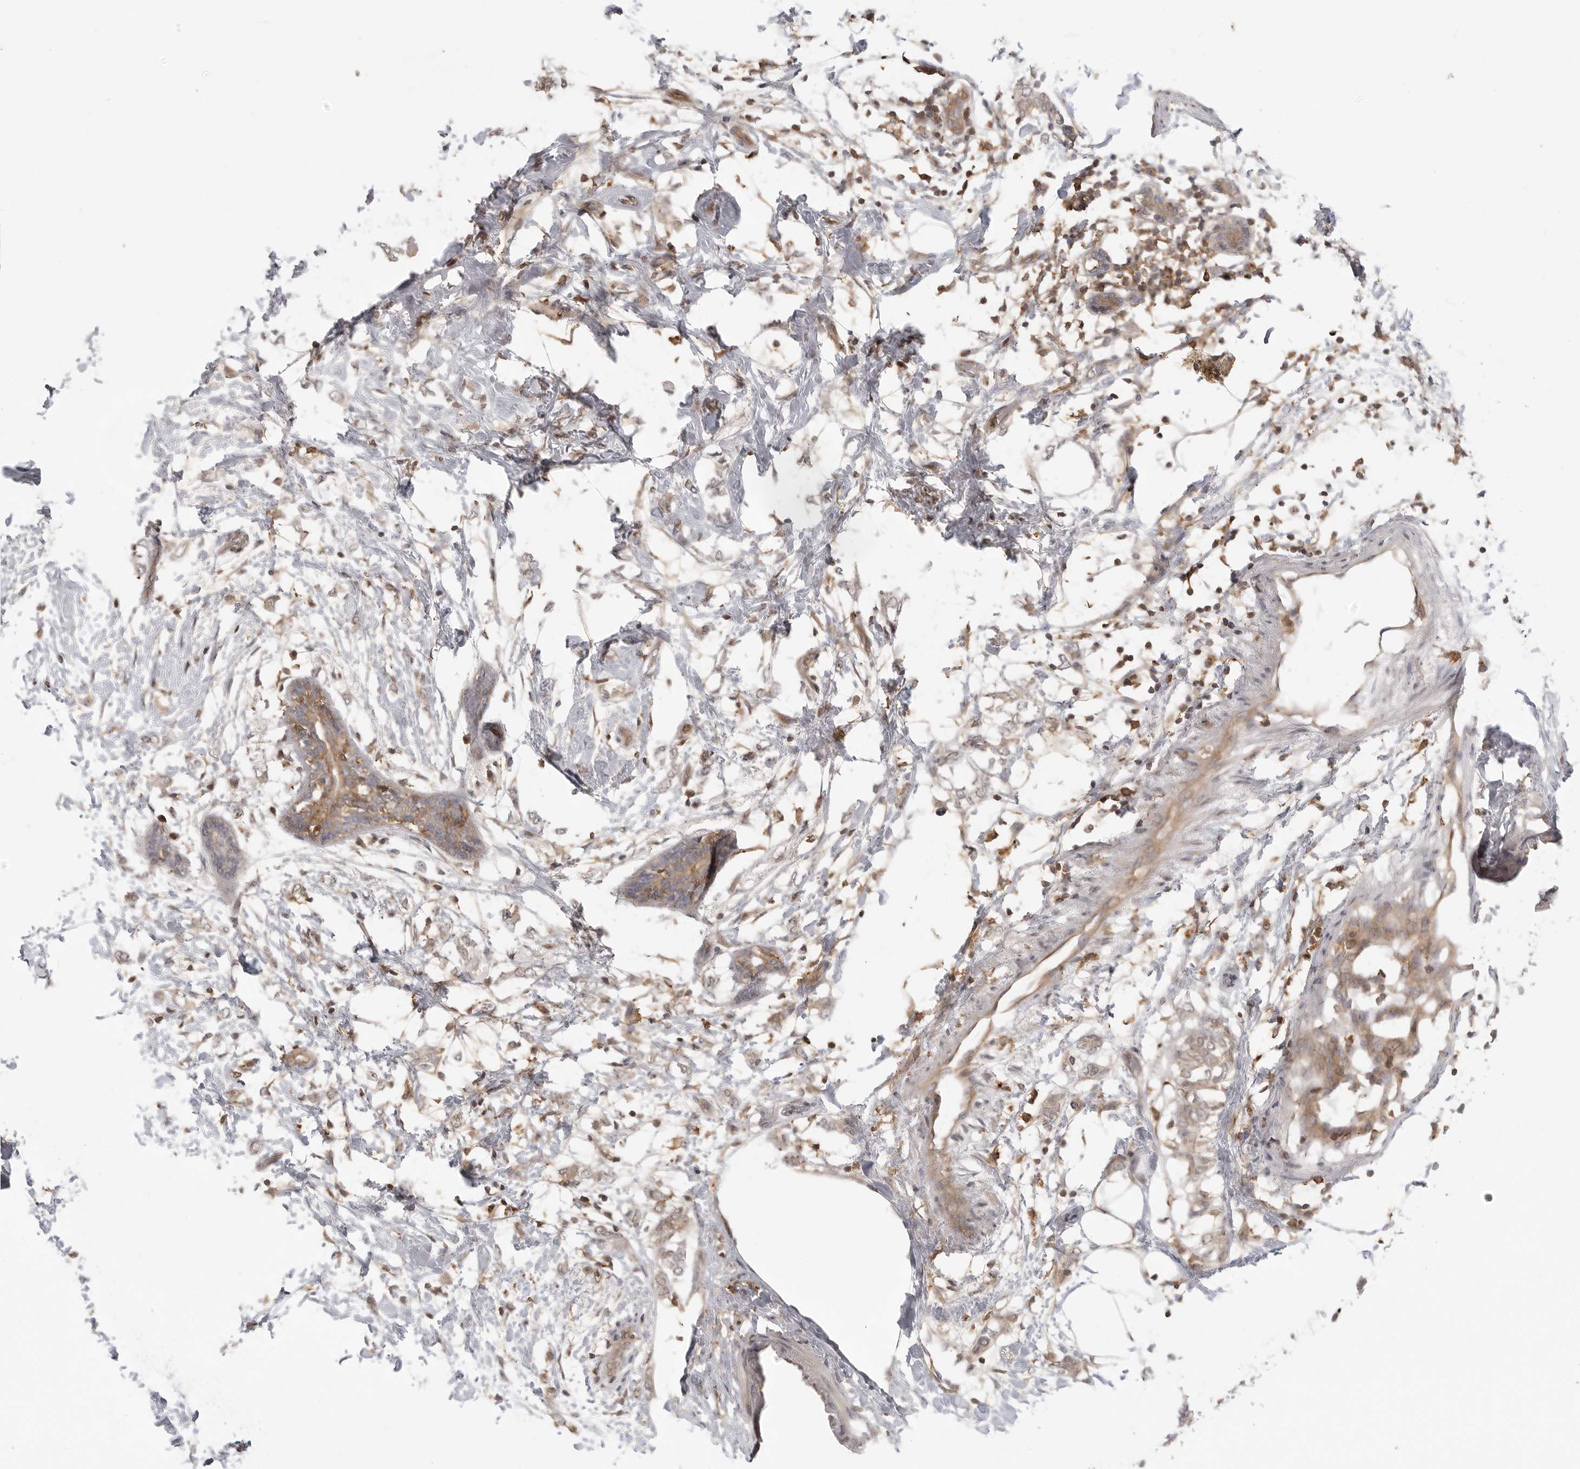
{"staining": {"intensity": "weak", "quantity": ">75%", "location": "cytoplasmic/membranous"}, "tissue": "breast cancer", "cell_type": "Tumor cells", "image_type": "cancer", "snomed": [{"axis": "morphology", "description": "Normal tissue, NOS"}, {"axis": "morphology", "description": "Lobular carcinoma"}, {"axis": "topography", "description": "Breast"}], "caption": "Approximately >75% of tumor cells in human lobular carcinoma (breast) exhibit weak cytoplasmic/membranous protein staining as visualized by brown immunohistochemical staining.", "gene": "DBNL", "patient": {"sex": "female", "age": 47}}